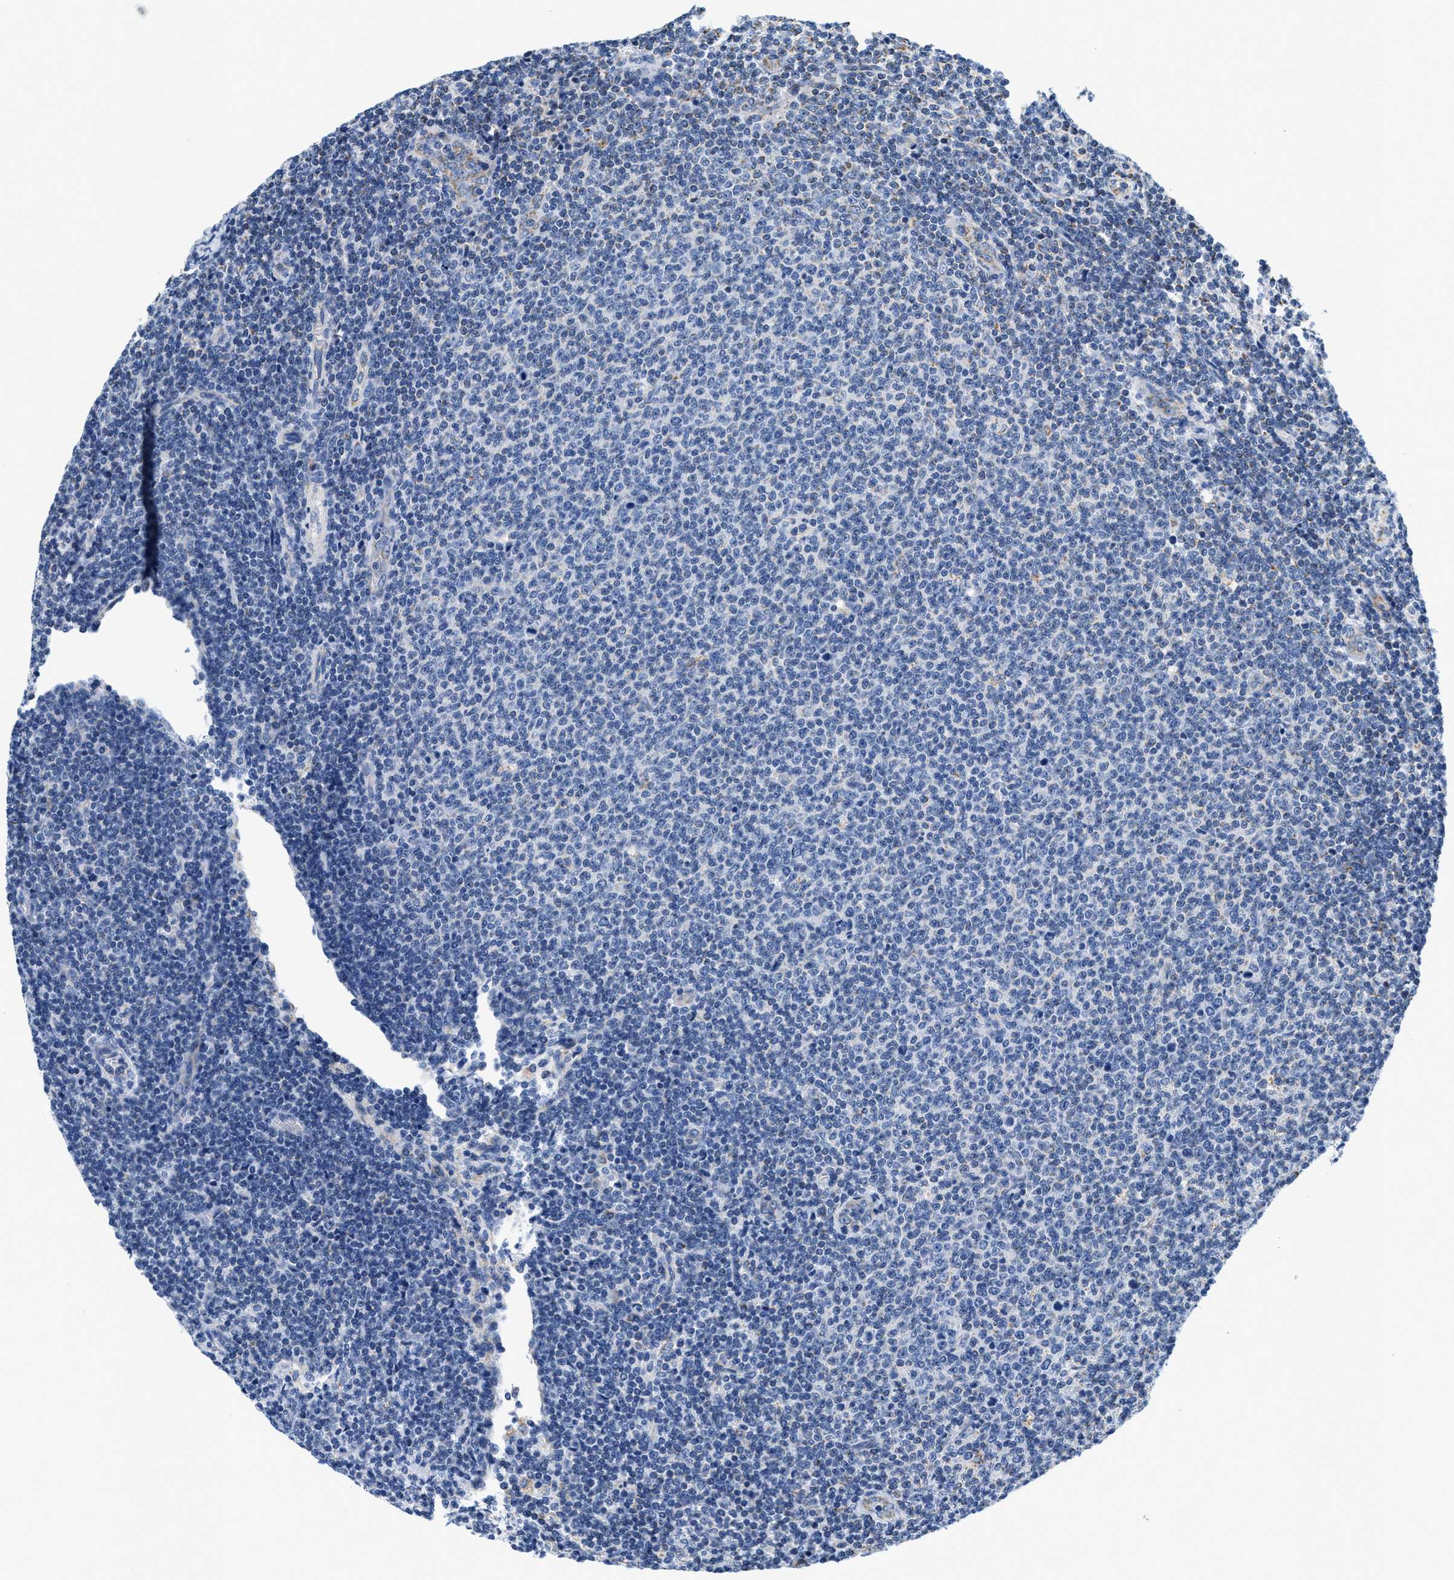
{"staining": {"intensity": "negative", "quantity": "none", "location": "none"}, "tissue": "lymphoma", "cell_type": "Tumor cells", "image_type": "cancer", "snomed": [{"axis": "morphology", "description": "Malignant lymphoma, non-Hodgkin's type, Low grade"}, {"axis": "topography", "description": "Lymph node"}], "caption": "An image of human lymphoma is negative for staining in tumor cells. (DAB (3,3'-diaminobenzidine) immunohistochemistry (IHC) with hematoxylin counter stain).", "gene": "KCNJ5", "patient": {"sex": "male", "age": 66}}